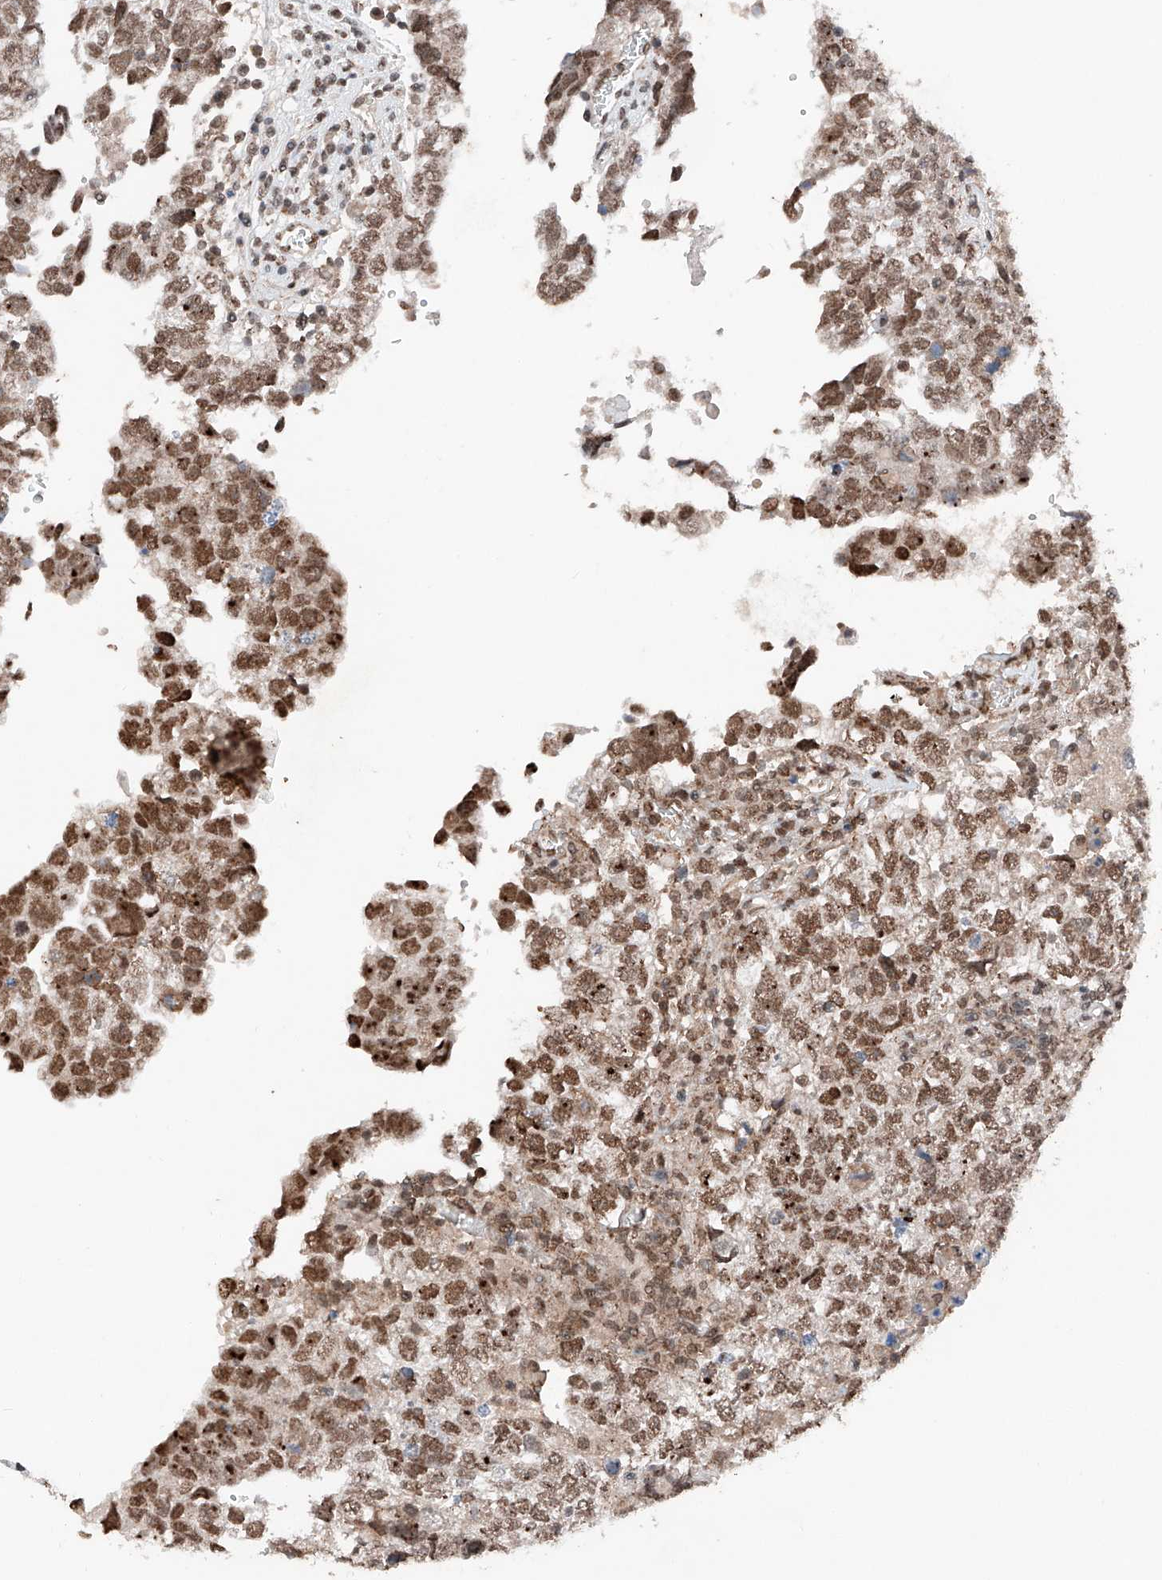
{"staining": {"intensity": "moderate", "quantity": ">75%", "location": "nuclear"}, "tissue": "testis cancer", "cell_type": "Tumor cells", "image_type": "cancer", "snomed": [{"axis": "morphology", "description": "Carcinoma, Embryonal, NOS"}, {"axis": "topography", "description": "Testis"}], "caption": "IHC image of neoplastic tissue: human testis embryonal carcinoma stained using immunohistochemistry exhibits medium levels of moderate protein expression localized specifically in the nuclear of tumor cells, appearing as a nuclear brown color.", "gene": "TBX4", "patient": {"sex": "male", "age": 37}}